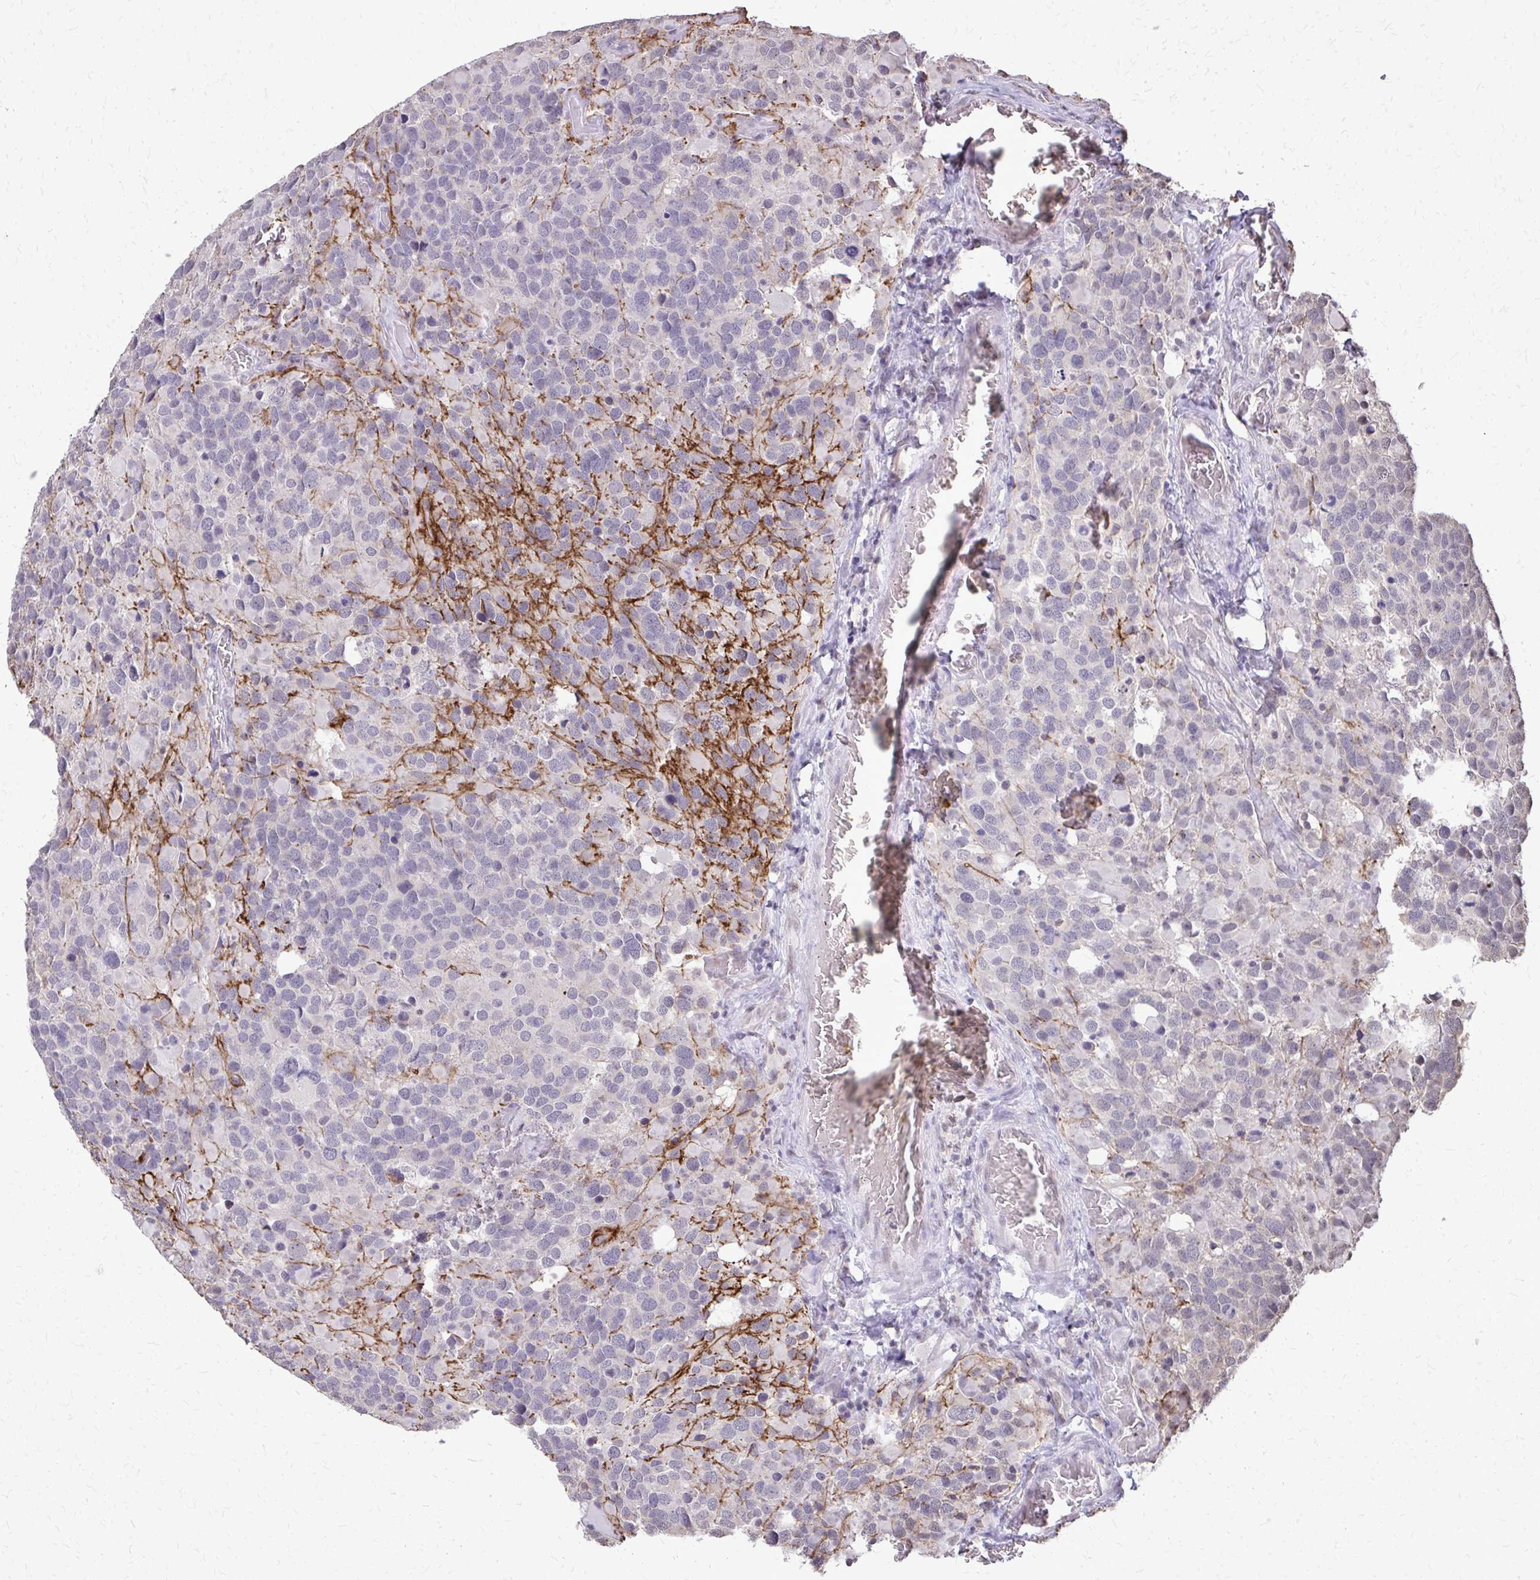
{"staining": {"intensity": "negative", "quantity": "none", "location": "none"}, "tissue": "glioma", "cell_type": "Tumor cells", "image_type": "cancer", "snomed": [{"axis": "morphology", "description": "Glioma, malignant, High grade"}, {"axis": "topography", "description": "Brain"}], "caption": "Tumor cells show no significant protein expression in glioma.", "gene": "AKAP5", "patient": {"sex": "female", "age": 40}}